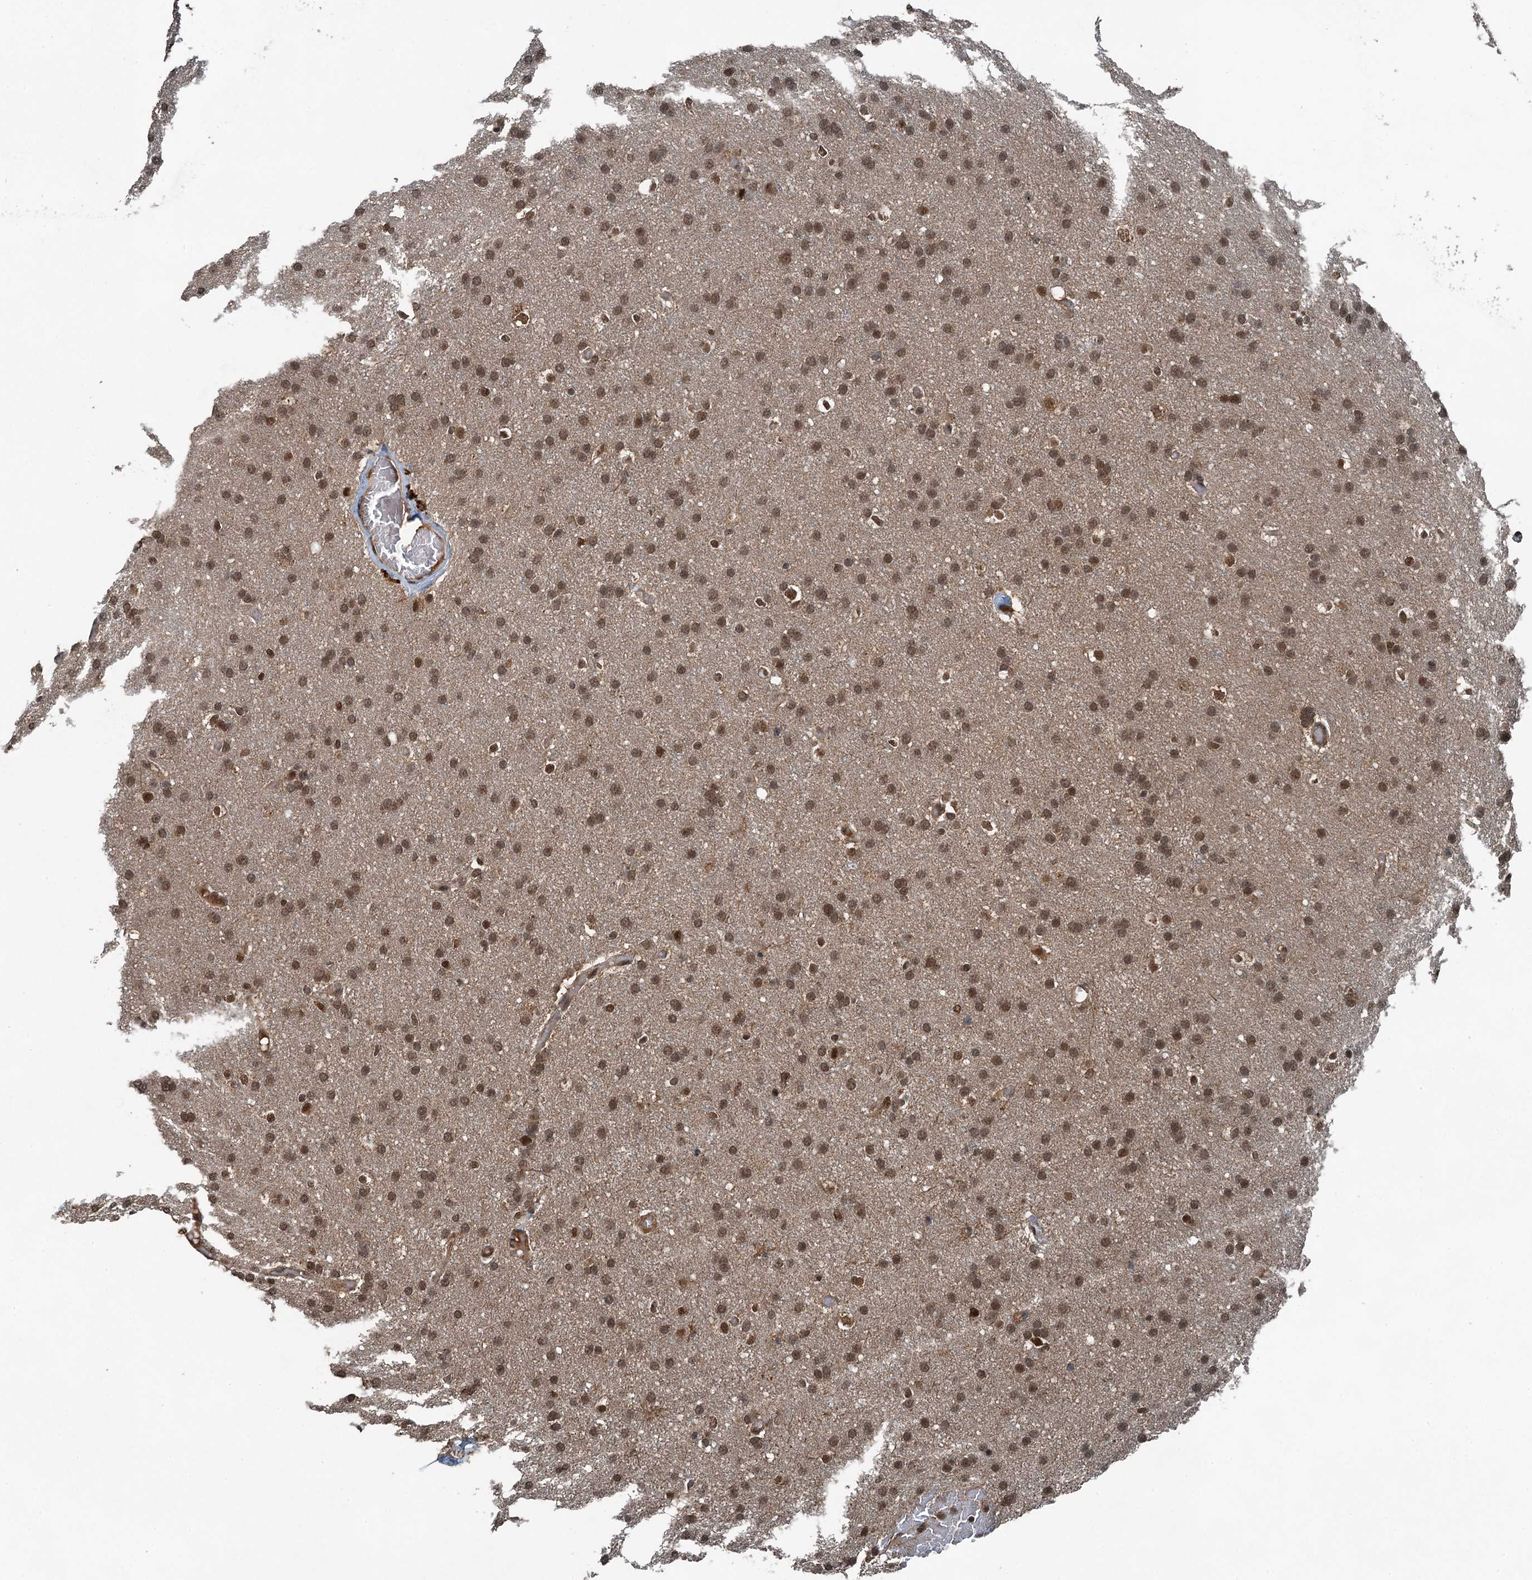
{"staining": {"intensity": "moderate", "quantity": ">75%", "location": "nuclear"}, "tissue": "glioma", "cell_type": "Tumor cells", "image_type": "cancer", "snomed": [{"axis": "morphology", "description": "Glioma, malignant, High grade"}, {"axis": "topography", "description": "Cerebral cortex"}], "caption": "Immunohistochemistry staining of glioma, which shows medium levels of moderate nuclear expression in about >75% of tumor cells indicating moderate nuclear protein positivity. The staining was performed using DAB (brown) for protein detection and nuclei were counterstained in hematoxylin (blue).", "gene": "UBXN6", "patient": {"sex": "female", "age": 36}}